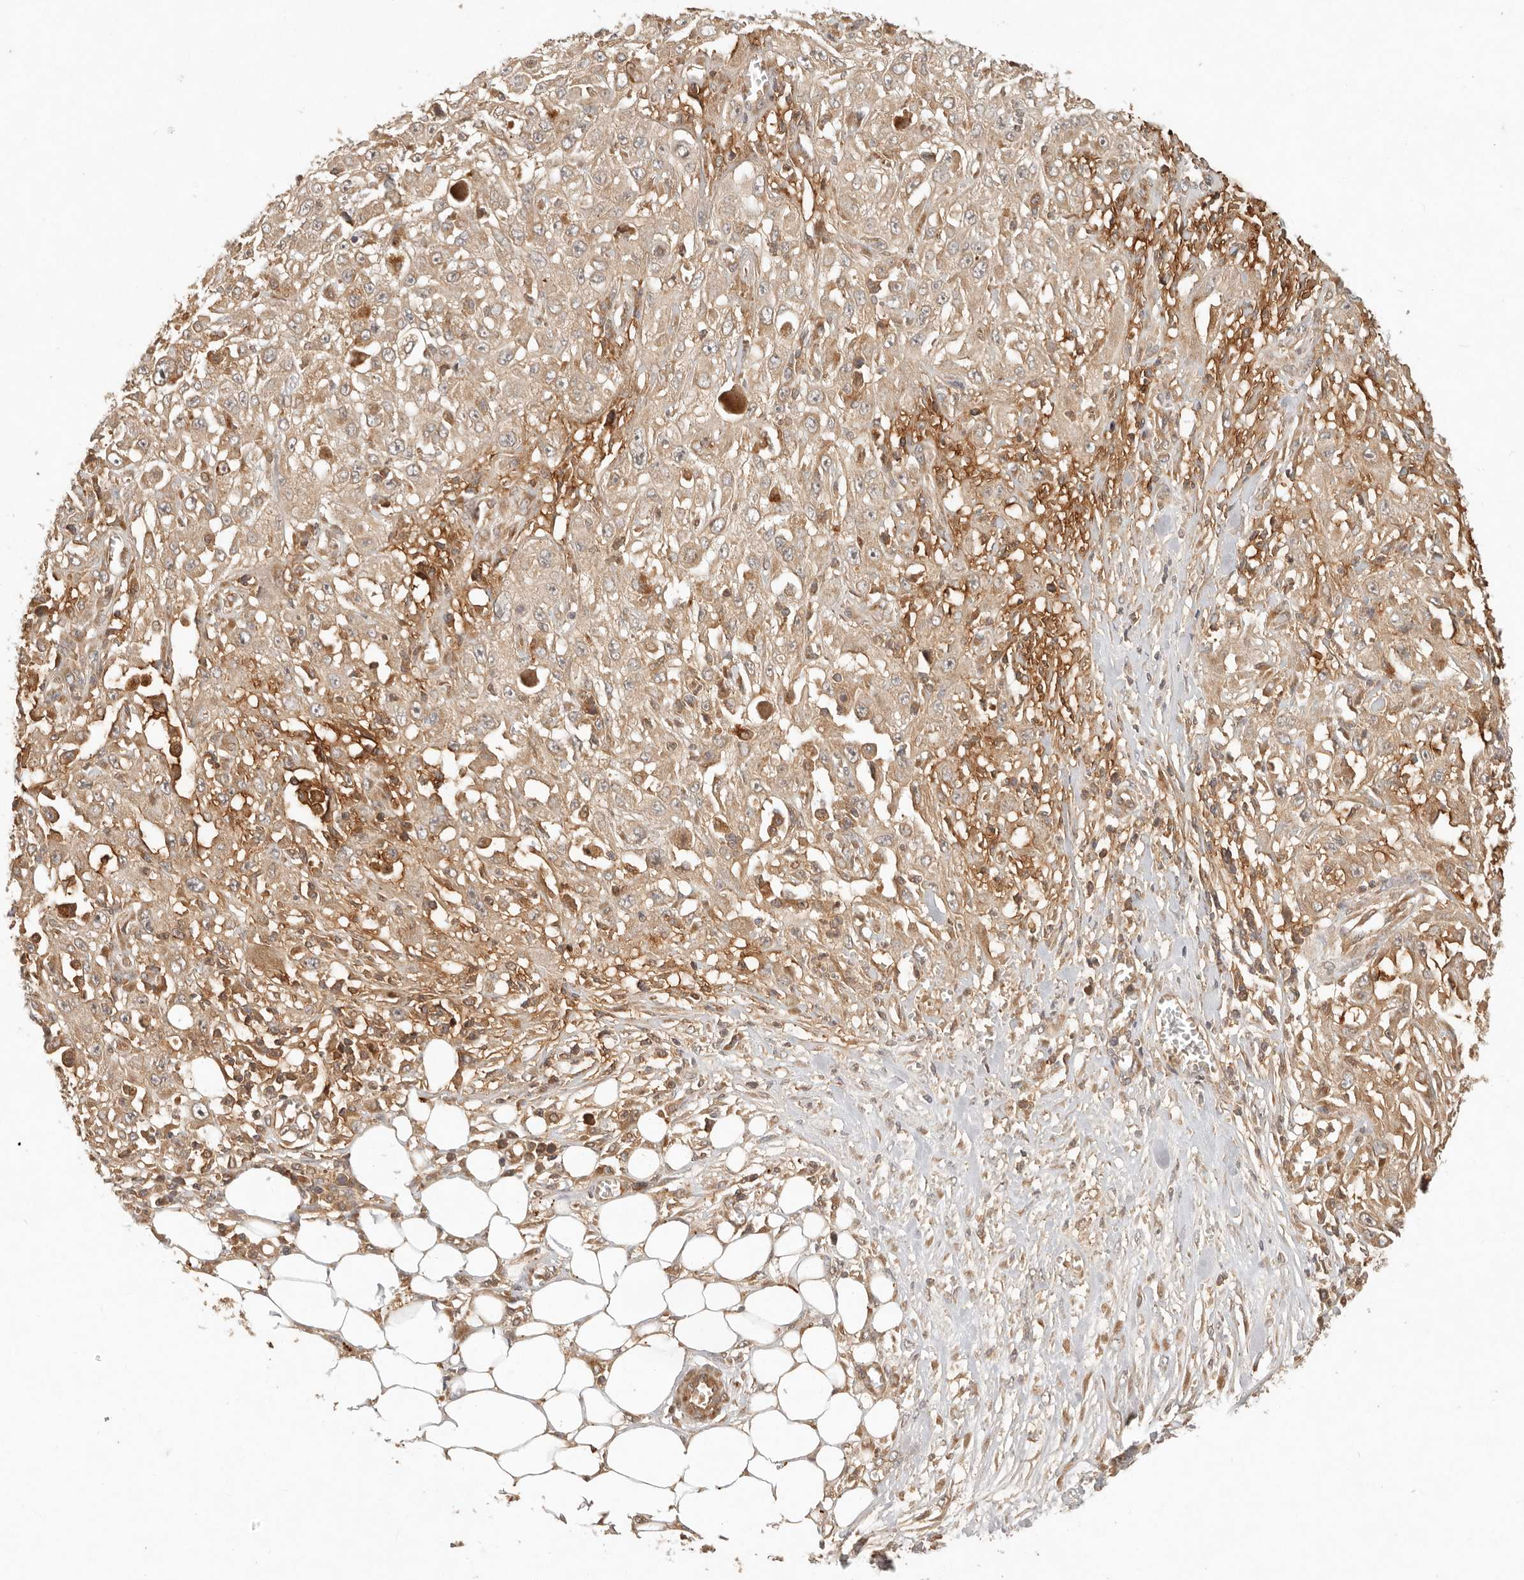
{"staining": {"intensity": "moderate", "quantity": ">75%", "location": "cytoplasmic/membranous"}, "tissue": "skin cancer", "cell_type": "Tumor cells", "image_type": "cancer", "snomed": [{"axis": "morphology", "description": "Squamous cell carcinoma, NOS"}, {"axis": "morphology", "description": "Squamous cell carcinoma, metastatic, NOS"}, {"axis": "topography", "description": "Skin"}, {"axis": "topography", "description": "Lymph node"}], "caption": "Immunohistochemistry (IHC) image of neoplastic tissue: skin cancer (metastatic squamous cell carcinoma) stained using immunohistochemistry exhibits medium levels of moderate protein expression localized specifically in the cytoplasmic/membranous of tumor cells, appearing as a cytoplasmic/membranous brown color.", "gene": "ANKRD61", "patient": {"sex": "male", "age": 75}}